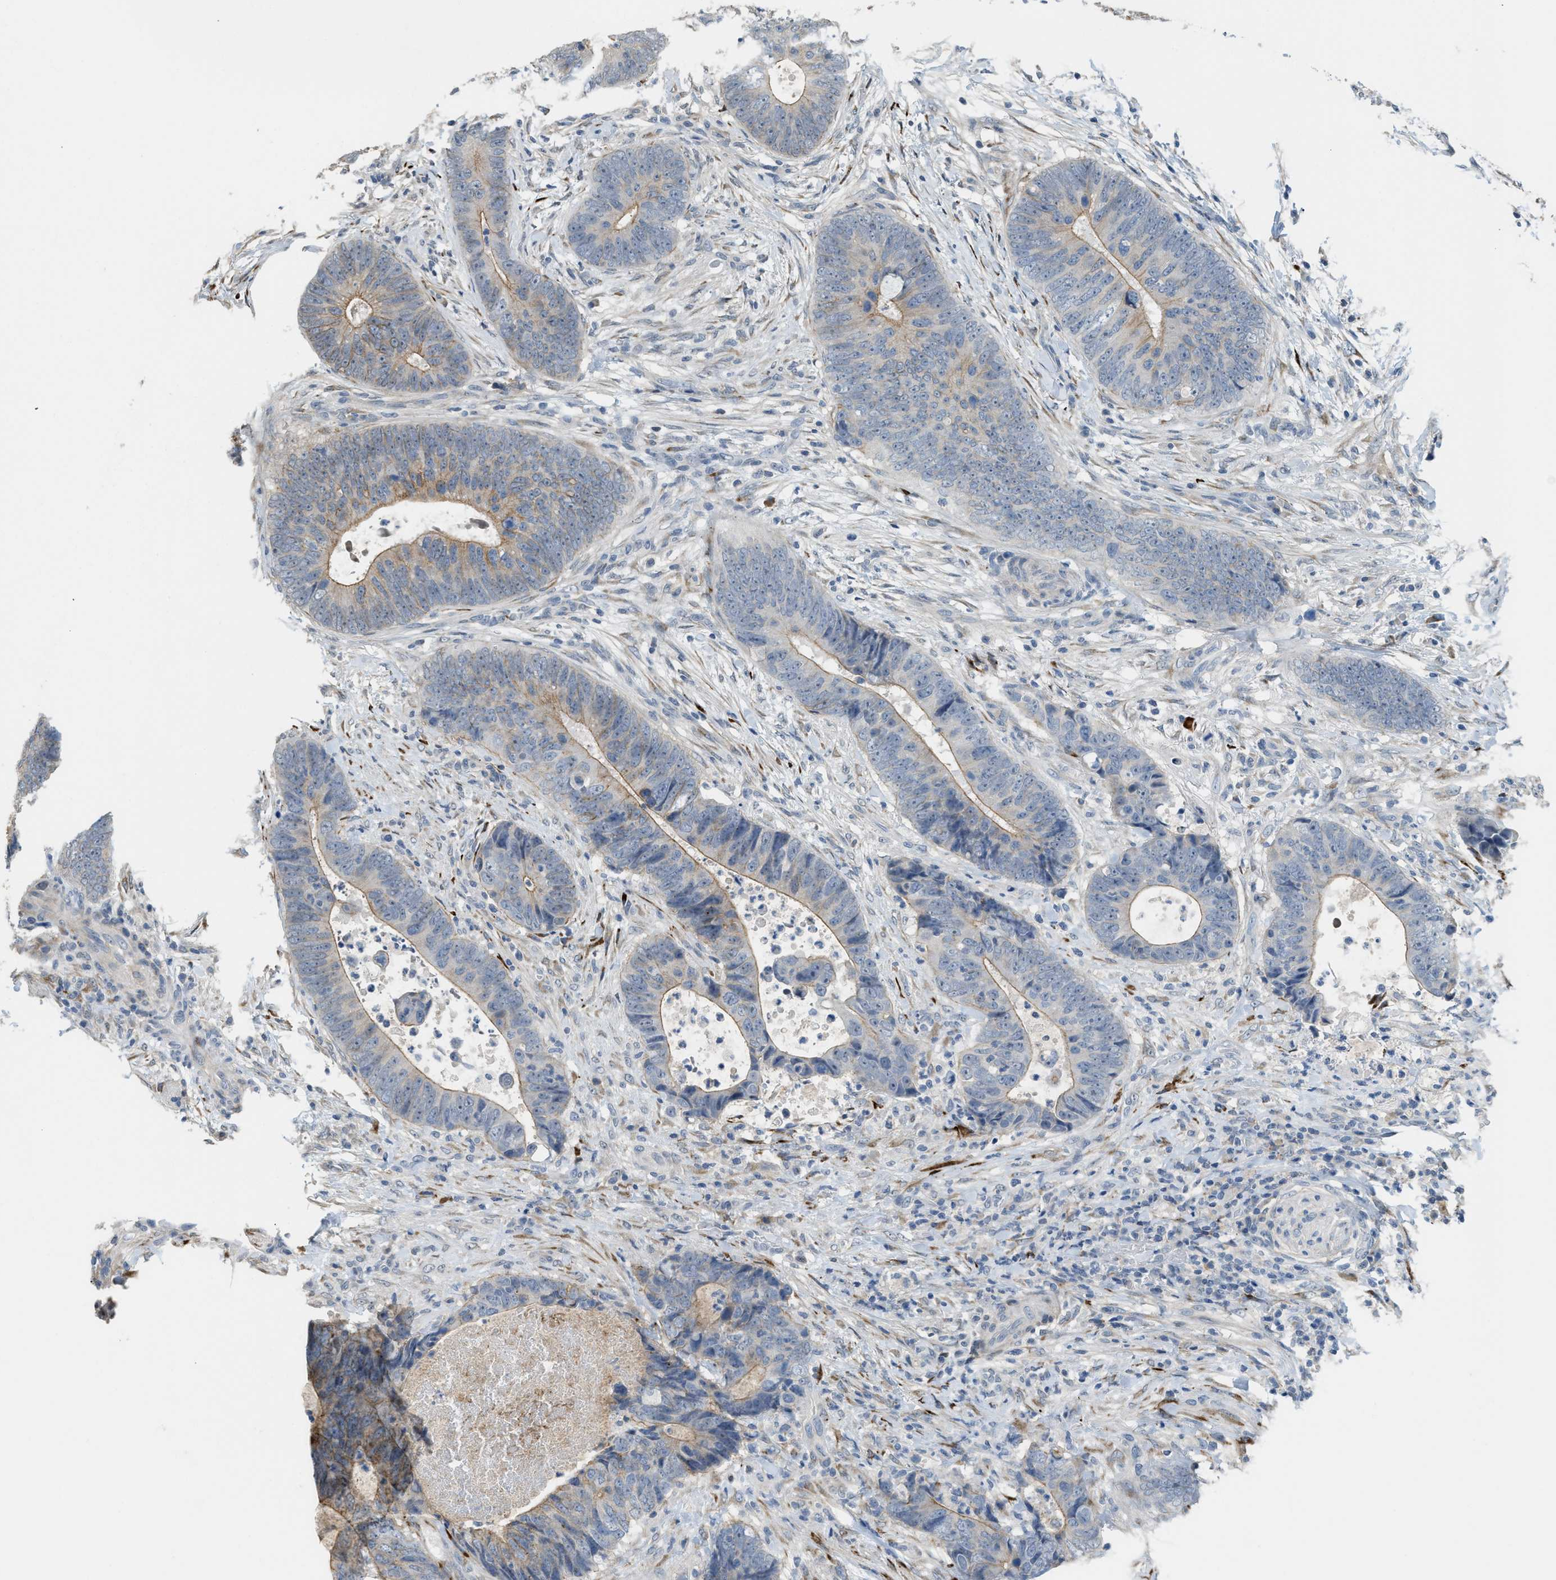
{"staining": {"intensity": "moderate", "quantity": "<25%", "location": "cytoplasmic/membranous"}, "tissue": "colorectal cancer", "cell_type": "Tumor cells", "image_type": "cancer", "snomed": [{"axis": "morphology", "description": "Adenocarcinoma, NOS"}, {"axis": "topography", "description": "Colon"}], "caption": "High-power microscopy captured an IHC micrograph of colorectal adenocarcinoma, revealing moderate cytoplasmic/membranous positivity in approximately <25% of tumor cells.", "gene": "TMEM154", "patient": {"sex": "male", "age": 56}}